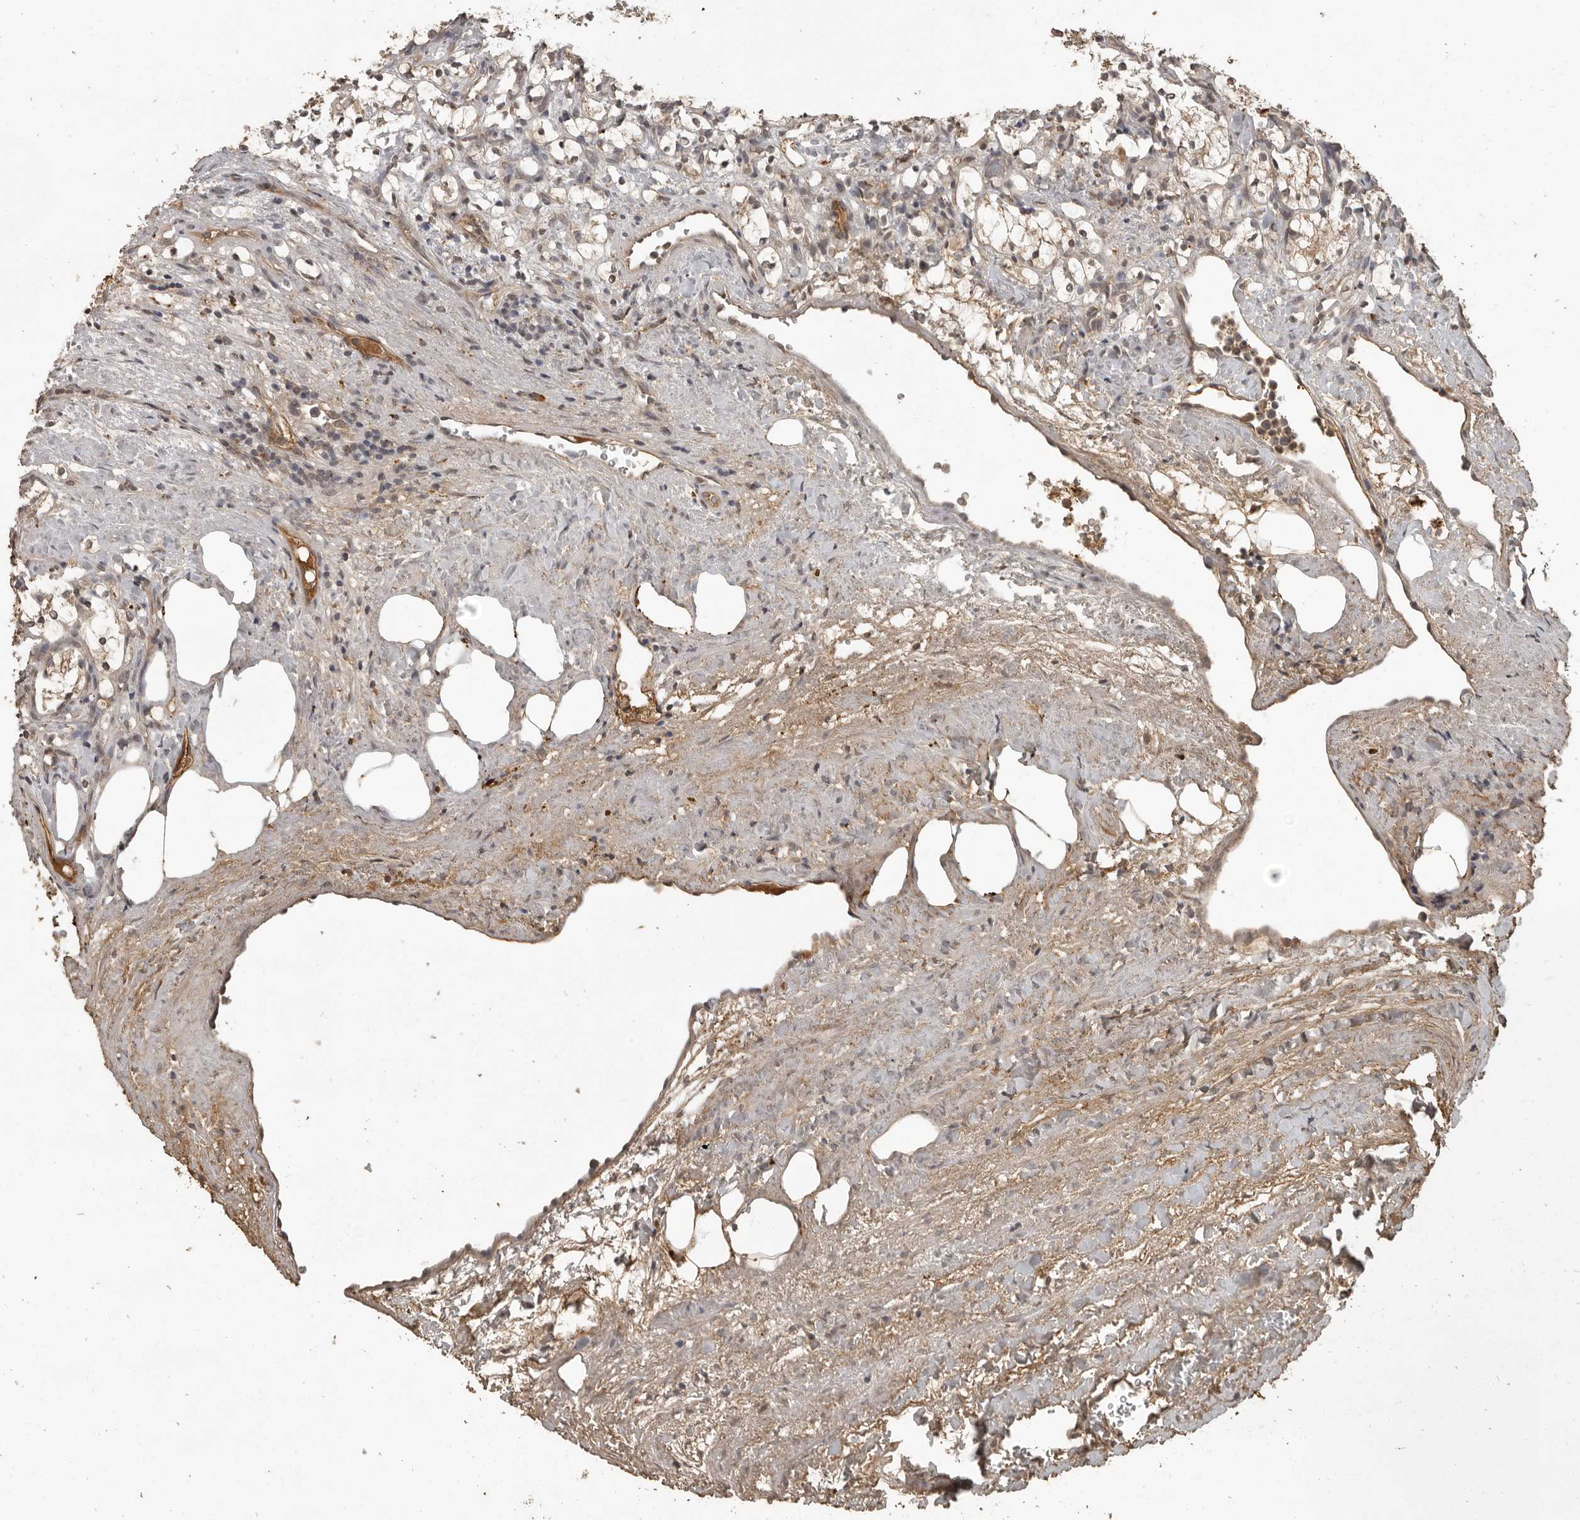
{"staining": {"intensity": "moderate", "quantity": "<25%", "location": "cytoplasmic/membranous"}, "tissue": "renal cancer", "cell_type": "Tumor cells", "image_type": "cancer", "snomed": [{"axis": "morphology", "description": "Adenocarcinoma, NOS"}, {"axis": "topography", "description": "Kidney"}], "caption": "Tumor cells display low levels of moderate cytoplasmic/membranous positivity in approximately <25% of cells in human renal cancer (adenocarcinoma). (DAB (3,3'-diaminobenzidine) = brown stain, brightfield microscopy at high magnification).", "gene": "CTF1", "patient": {"sex": "female", "age": 69}}